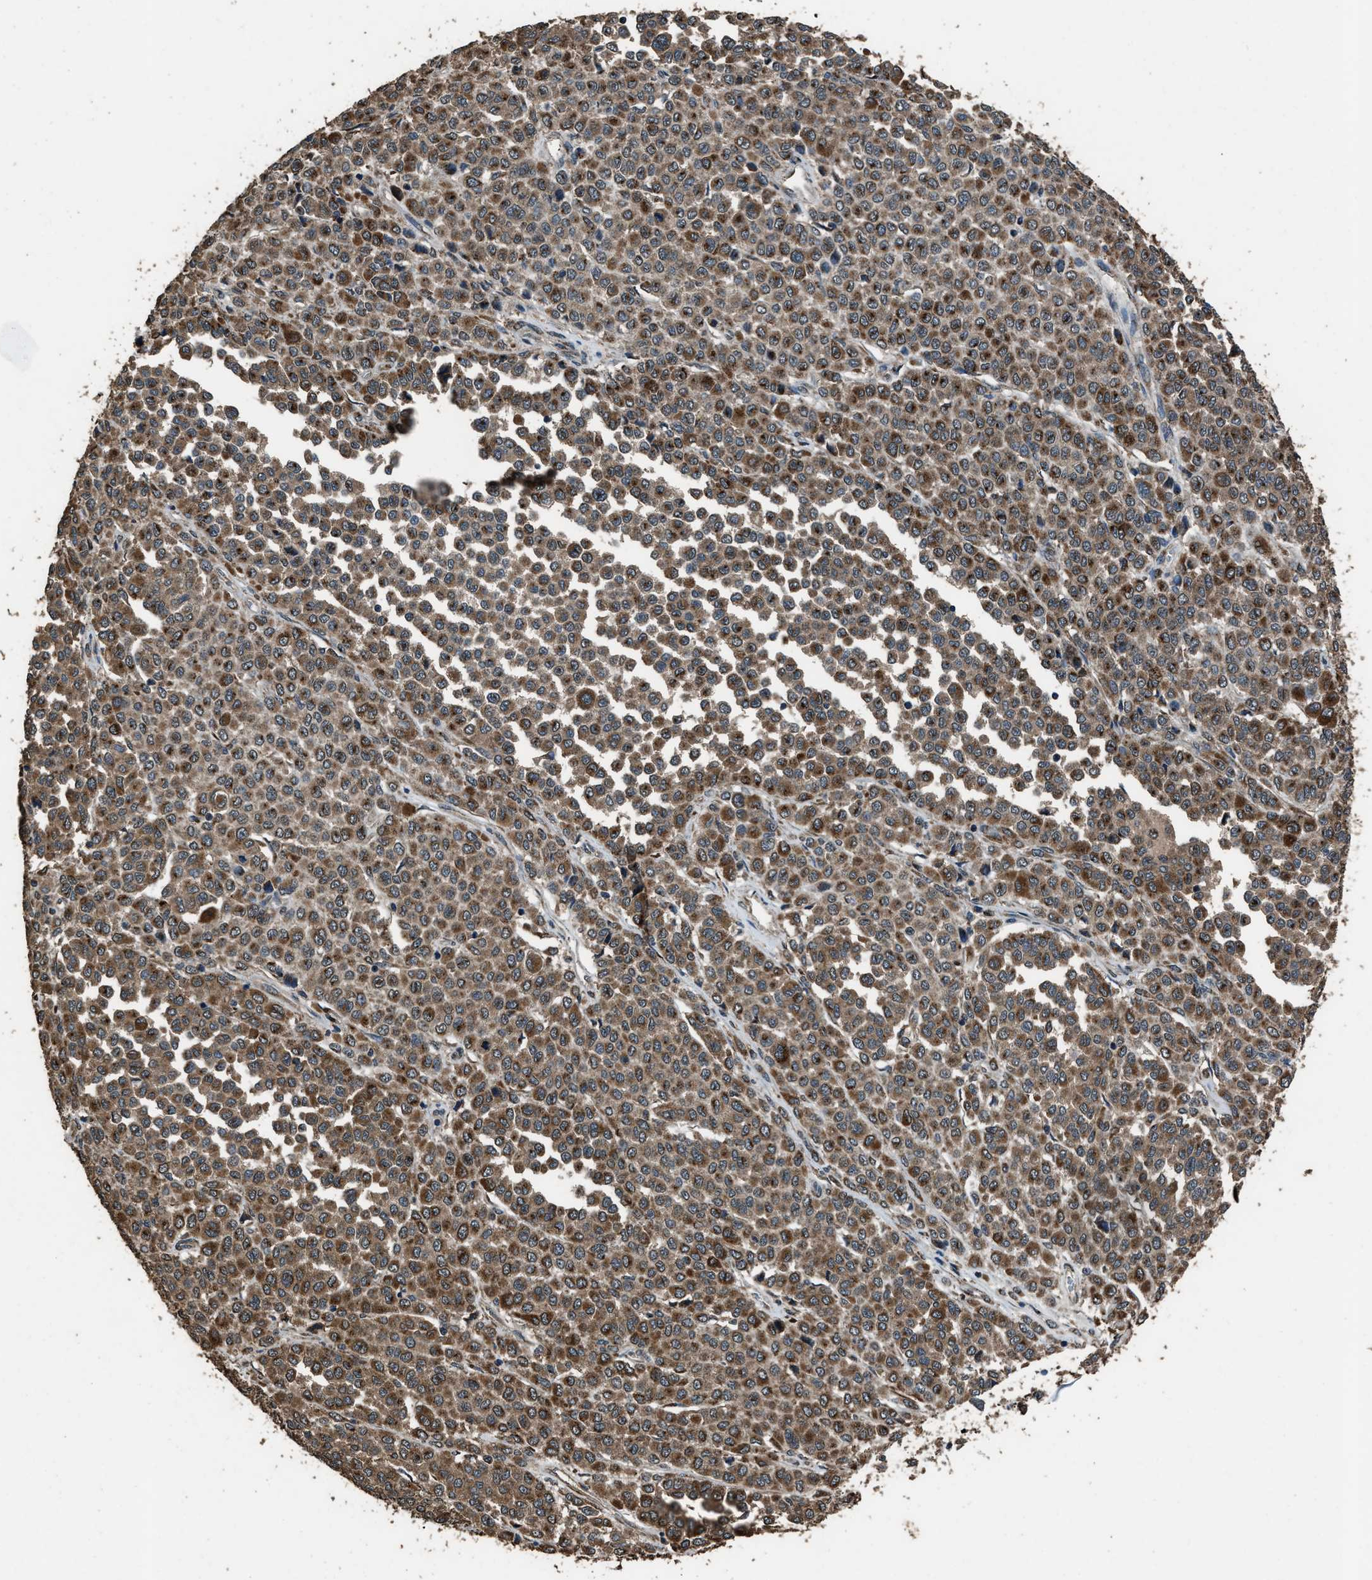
{"staining": {"intensity": "strong", "quantity": "25%-75%", "location": "cytoplasmic/membranous"}, "tissue": "melanoma", "cell_type": "Tumor cells", "image_type": "cancer", "snomed": [{"axis": "morphology", "description": "Malignant melanoma, Metastatic site"}, {"axis": "topography", "description": "Pancreas"}], "caption": "This micrograph displays immunohistochemistry staining of human malignant melanoma (metastatic site), with high strong cytoplasmic/membranous staining in about 25%-75% of tumor cells.", "gene": "SLC38A10", "patient": {"sex": "female", "age": 30}}